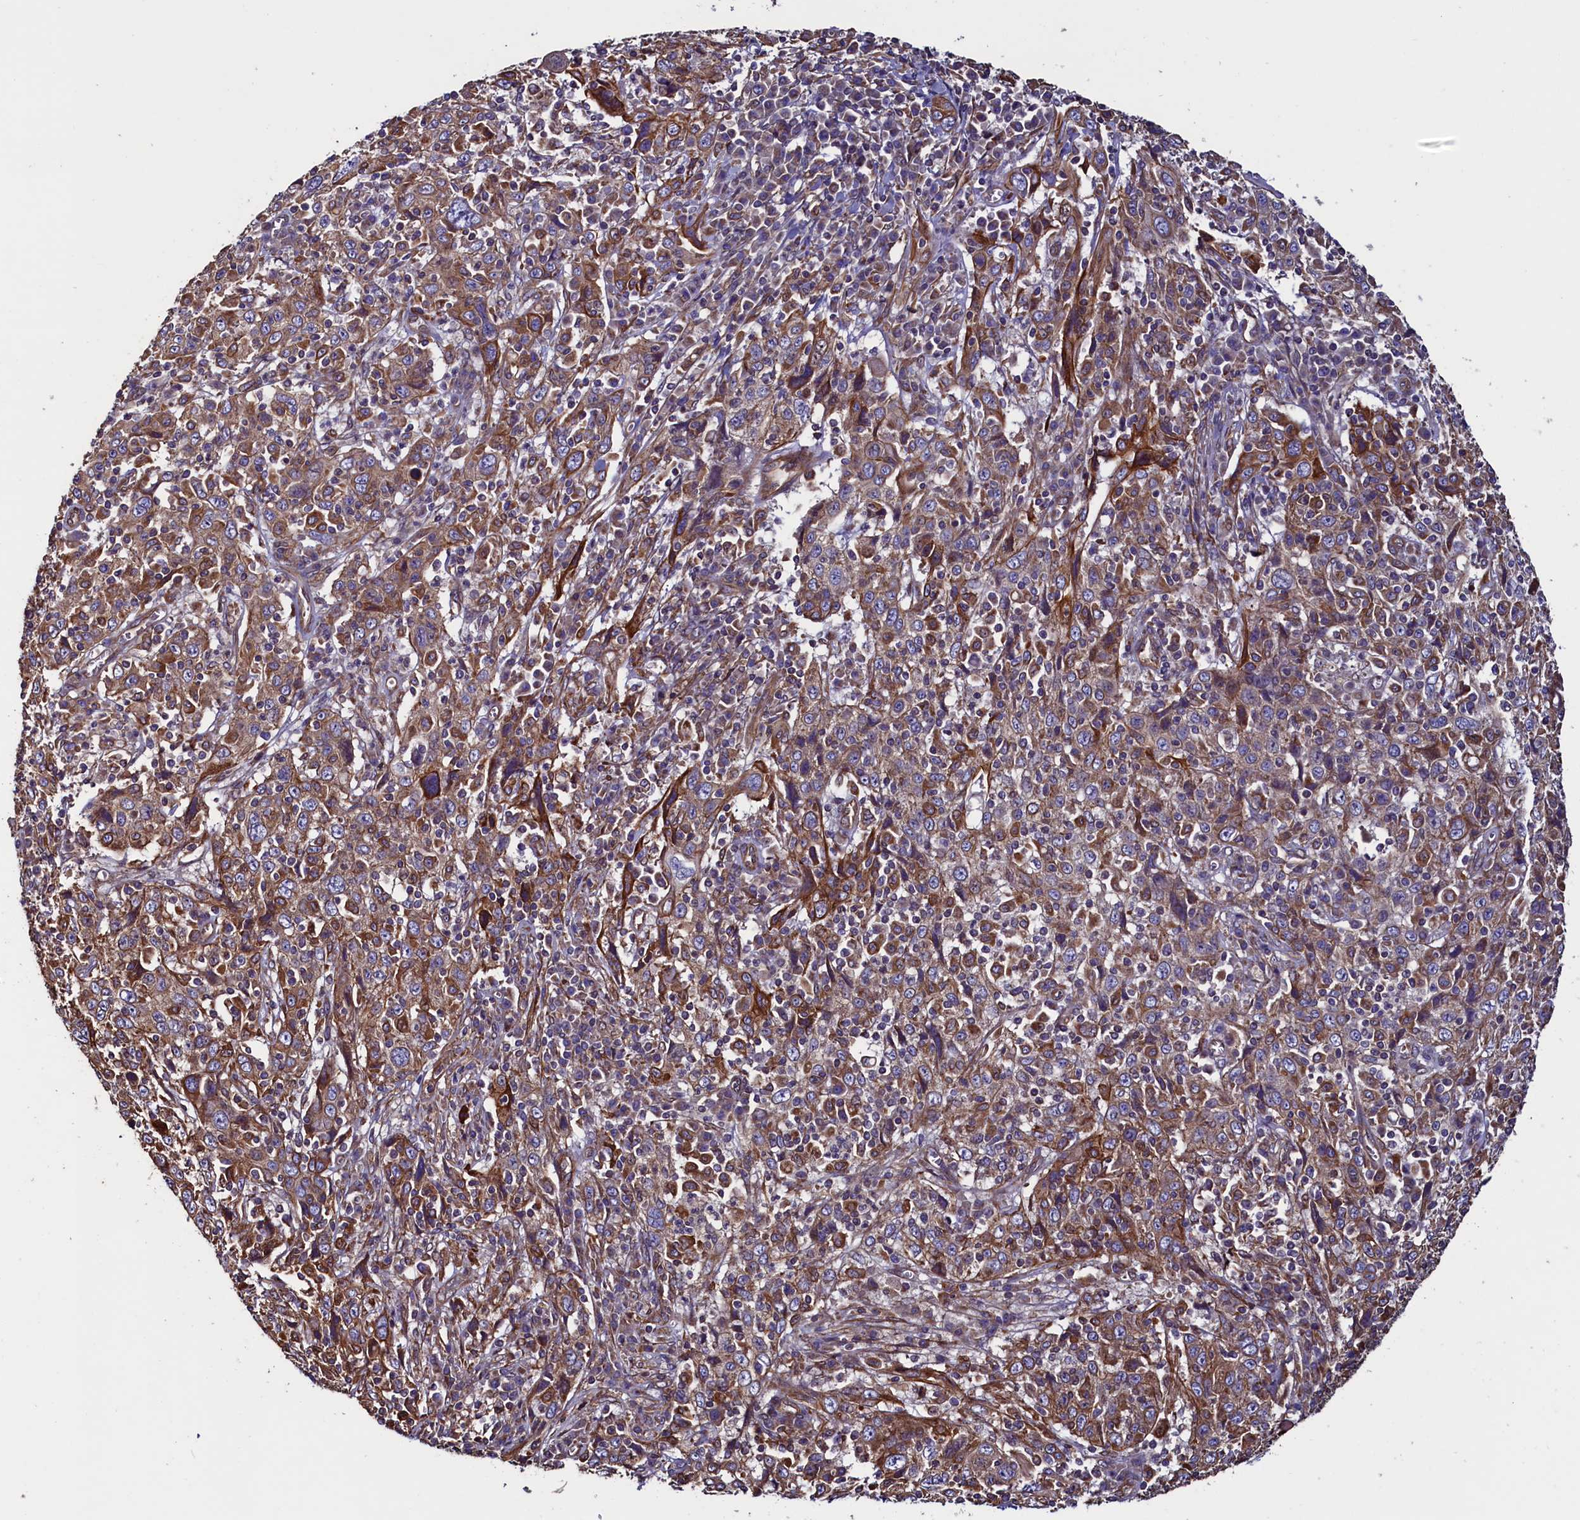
{"staining": {"intensity": "moderate", "quantity": "<25%", "location": "cytoplasmic/membranous"}, "tissue": "cervical cancer", "cell_type": "Tumor cells", "image_type": "cancer", "snomed": [{"axis": "morphology", "description": "Squamous cell carcinoma, NOS"}, {"axis": "topography", "description": "Cervix"}], "caption": "Protein positivity by immunohistochemistry (IHC) displays moderate cytoplasmic/membranous staining in approximately <25% of tumor cells in cervical cancer.", "gene": "ATXN2L", "patient": {"sex": "female", "age": 46}}